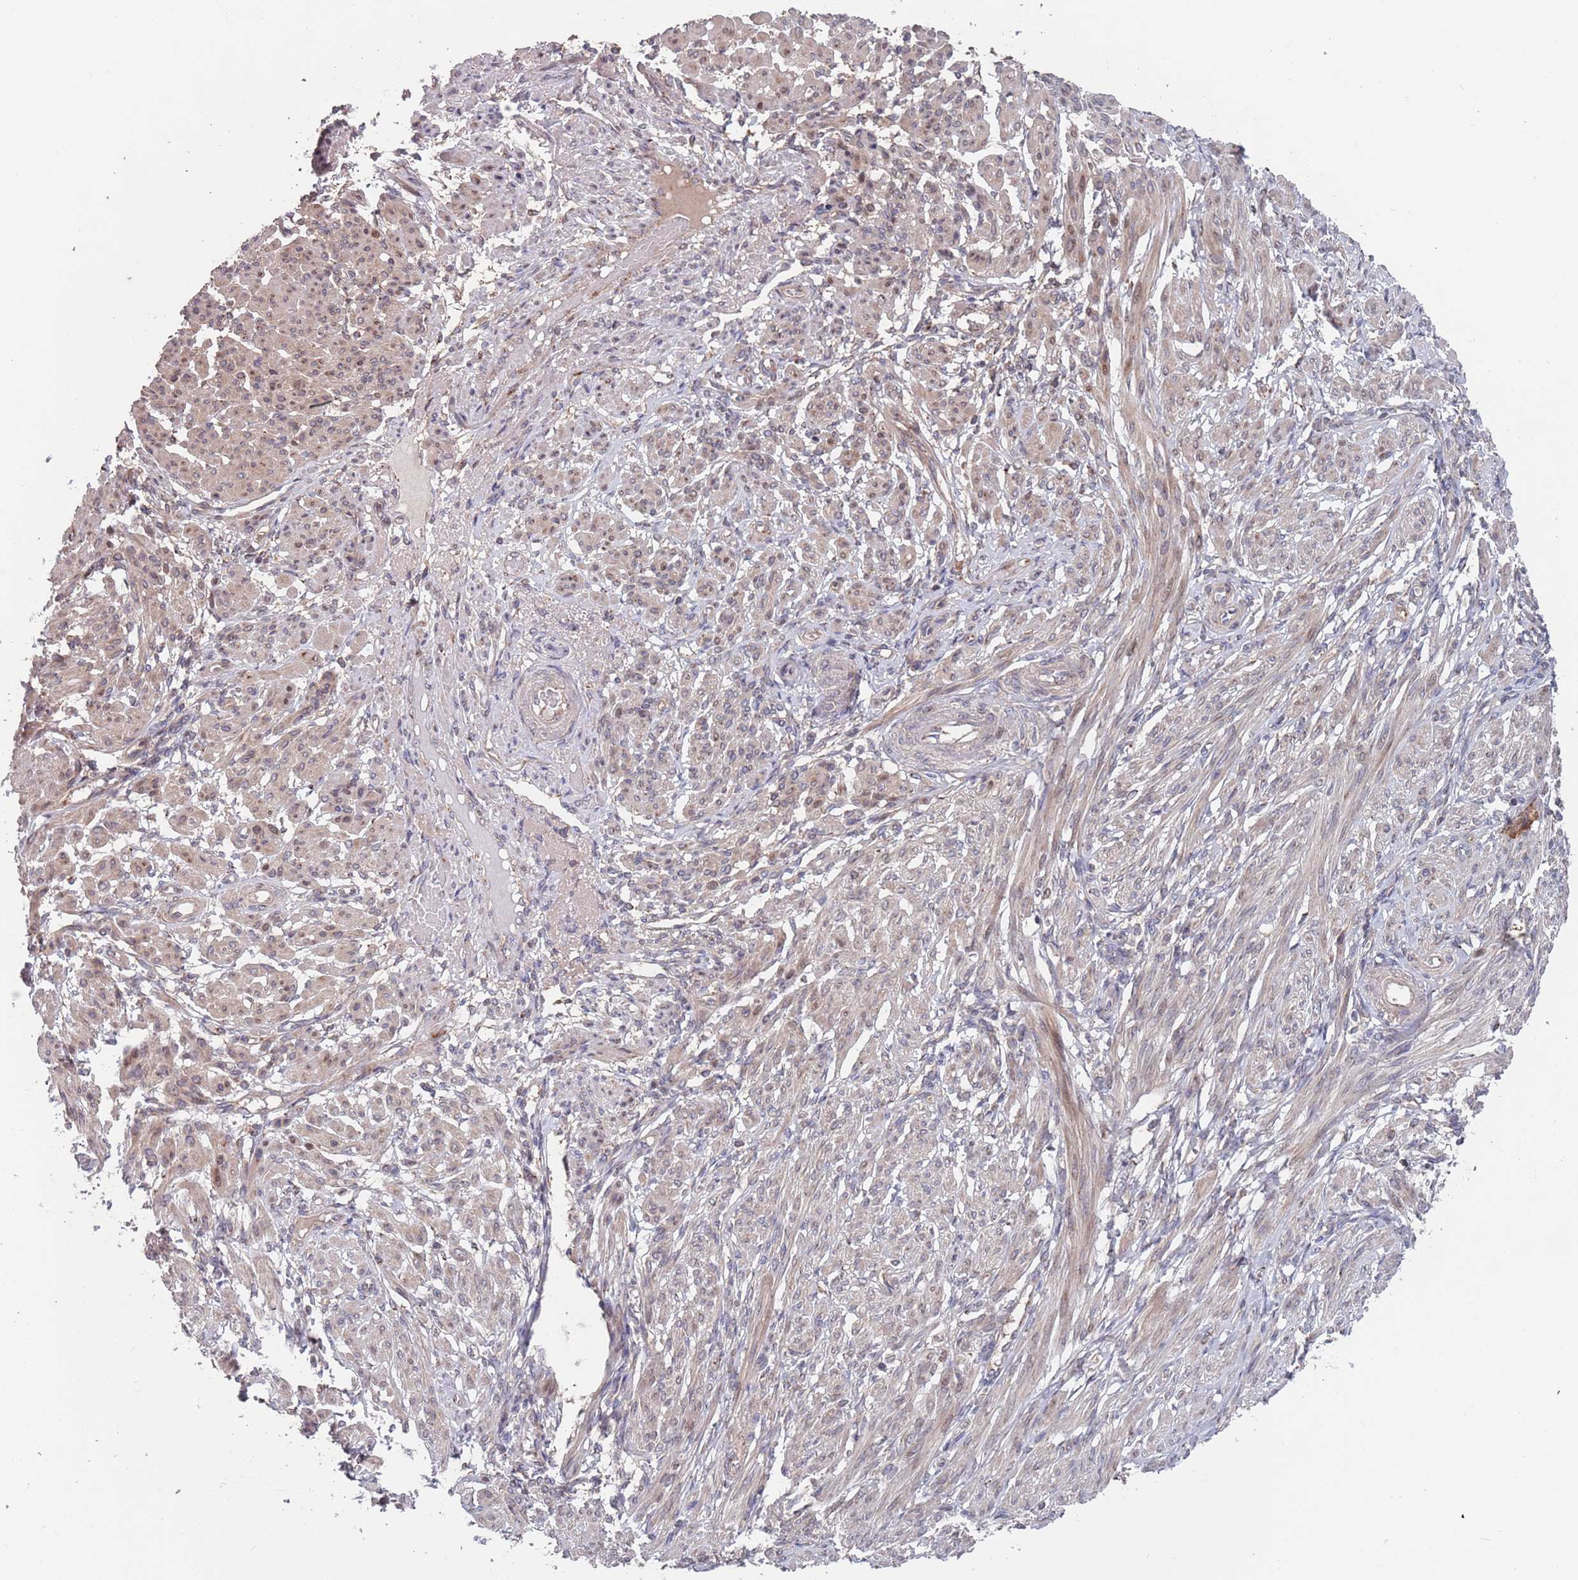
{"staining": {"intensity": "weak", "quantity": "25%-75%", "location": "cytoplasmic/membranous"}, "tissue": "smooth muscle", "cell_type": "Smooth muscle cells", "image_type": "normal", "snomed": [{"axis": "morphology", "description": "Normal tissue, NOS"}, {"axis": "topography", "description": "Smooth muscle"}], "caption": "Smooth muscle cells show low levels of weak cytoplasmic/membranous positivity in about 25%-75% of cells in normal smooth muscle. Nuclei are stained in blue.", "gene": "UNC45A", "patient": {"sex": "female", "age": 39}}